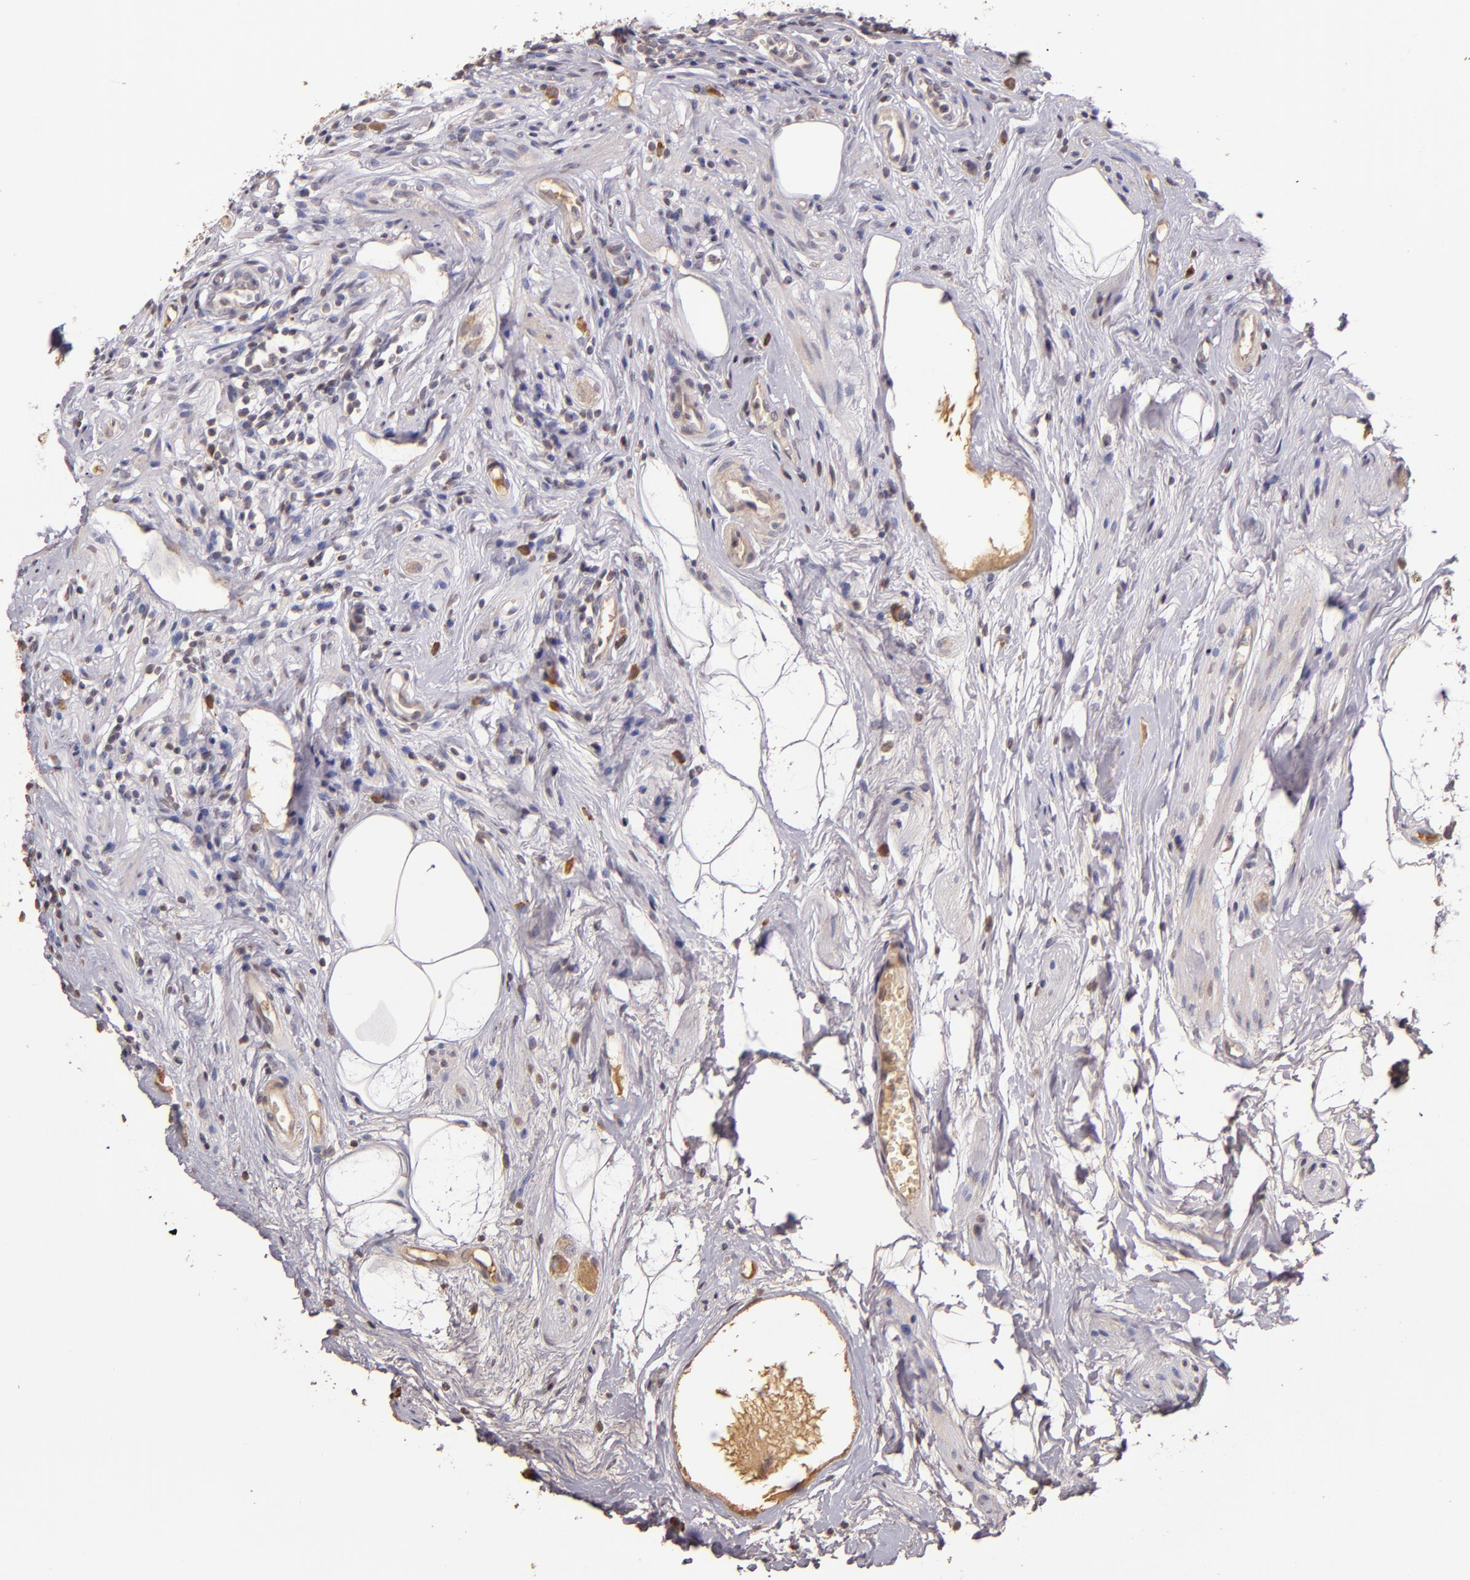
{"staining": {"intensity": "weak", "quantity": "25%-75%", "location": "cytoplasmic/membranous"}, "tissue": "appendix", "cell_type": "Glandular cells", "image_type": "normal", "snomed": [{"axis": "morphology", "description": "Normal tissue, NOS"}, {"axis": "topography", "description": "Appendix"}], "caption": "The immunohistochemical stain highlights weak cytoplasmic/membranous expression in glandular cells of normal appendix. Nuclei are stained in blue.", "gene": "ABL1", "patient": {"sex": "male", "age": 38}}